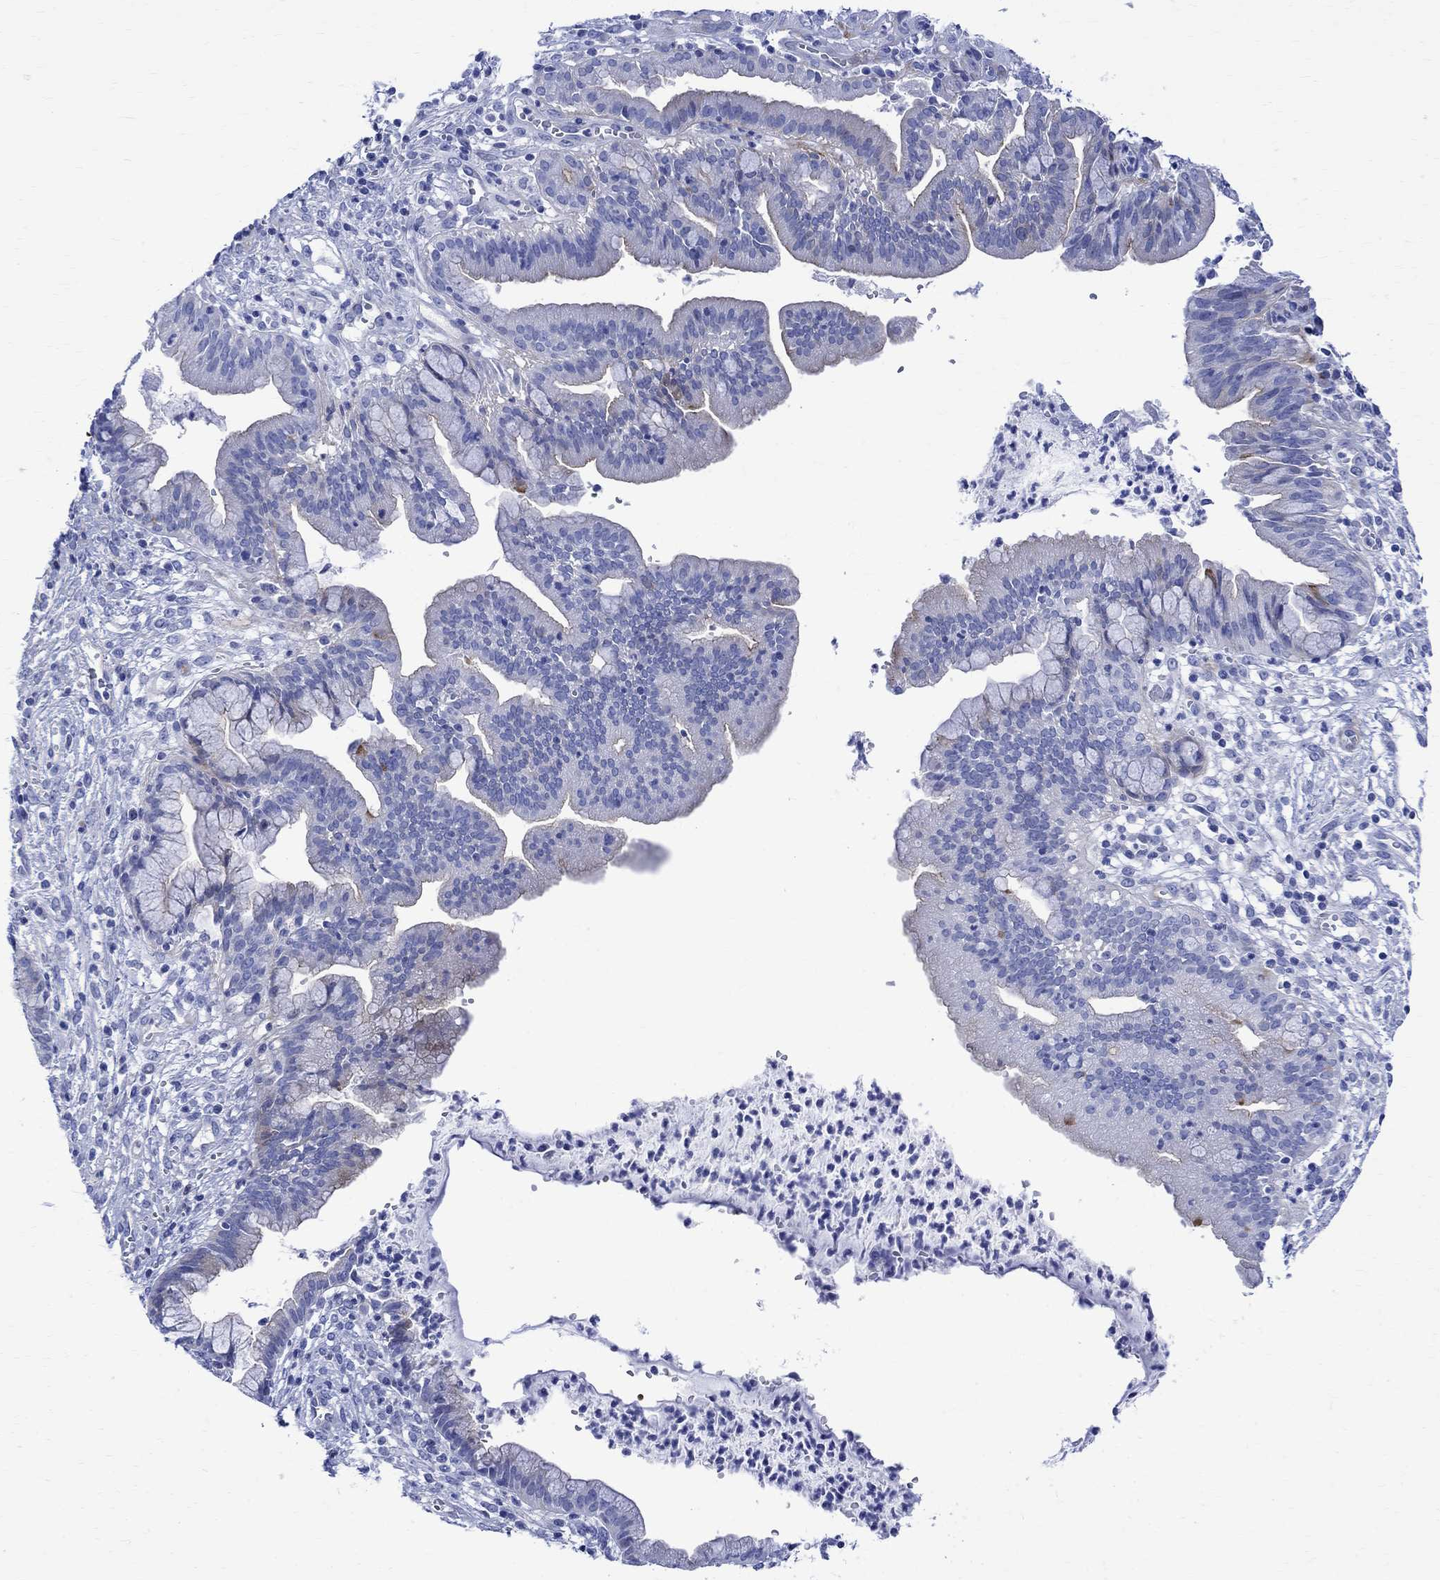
{"staining": {"intensity": "negative", "quantity": "none", "location": "none"}, "tissue": "cervical cancer", "cell_type": "Tumor cells", "image_type": "cancer", "snomed": [{"axis": "morphology", "description": "Squamous cell carcinoma, NOS"}, {"axis": "topography", "description": "Cervix"}], "caption": "Cervical squamous cell carcinoma was stained to show a protein in brown. There is no significant positivity in tumor cells. The staining was performed using DAB (3,3'-diaminobenzidine) to visualize the protein expression in brown, while the nuclei were stained in blue with hematoxylin (Magnification: 20x).", "gene": "PARVB", "patient": {"sex": "female", "age": 32}}